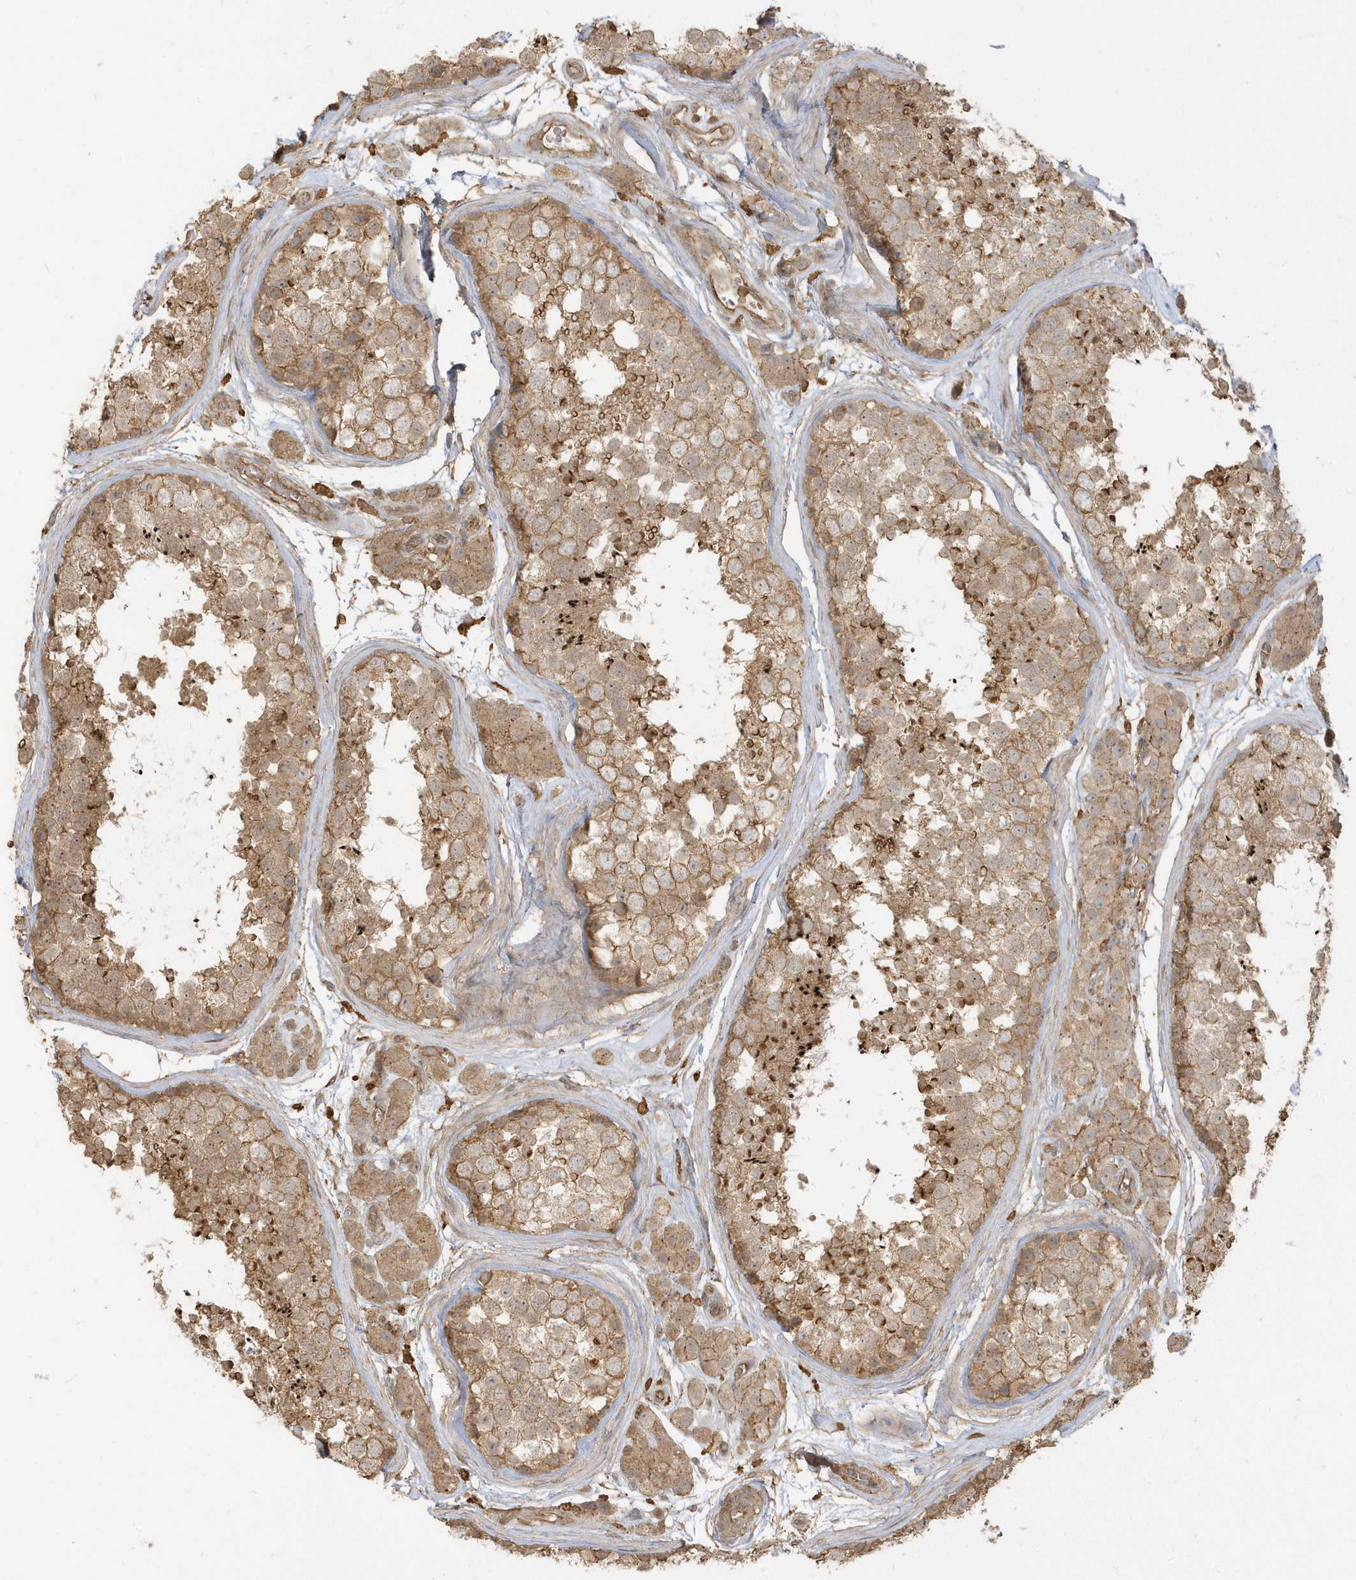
{"staining": {"intensity": "moderate", "quantity": ">75%", "location": "cytoplasmic/membranous"}, "tissue": "testis", "cell_type": "Cells in seminiferous ducts", "image_type": "normal", "snomed": [{"axis": "morphology", "description": "Normal tissue, NOS"}, {"axis": "topography", "description": "Testis"}], "caption": "Immunohistochemistry (IHC) staining of benign testis, which exhibits medium levels of moderate cytoplasmic/membranous positivity in approximately >75% of cells in seminiferous ducts indicating moderate cytoplasmic/membranous protein expression. The staining was performed using DAB (brown) for protein detection and nuclei were counterstained in hematoxylin (blue).", "gene": "ZBTB8A", "patient": {"sex": "male", "age": 56}}